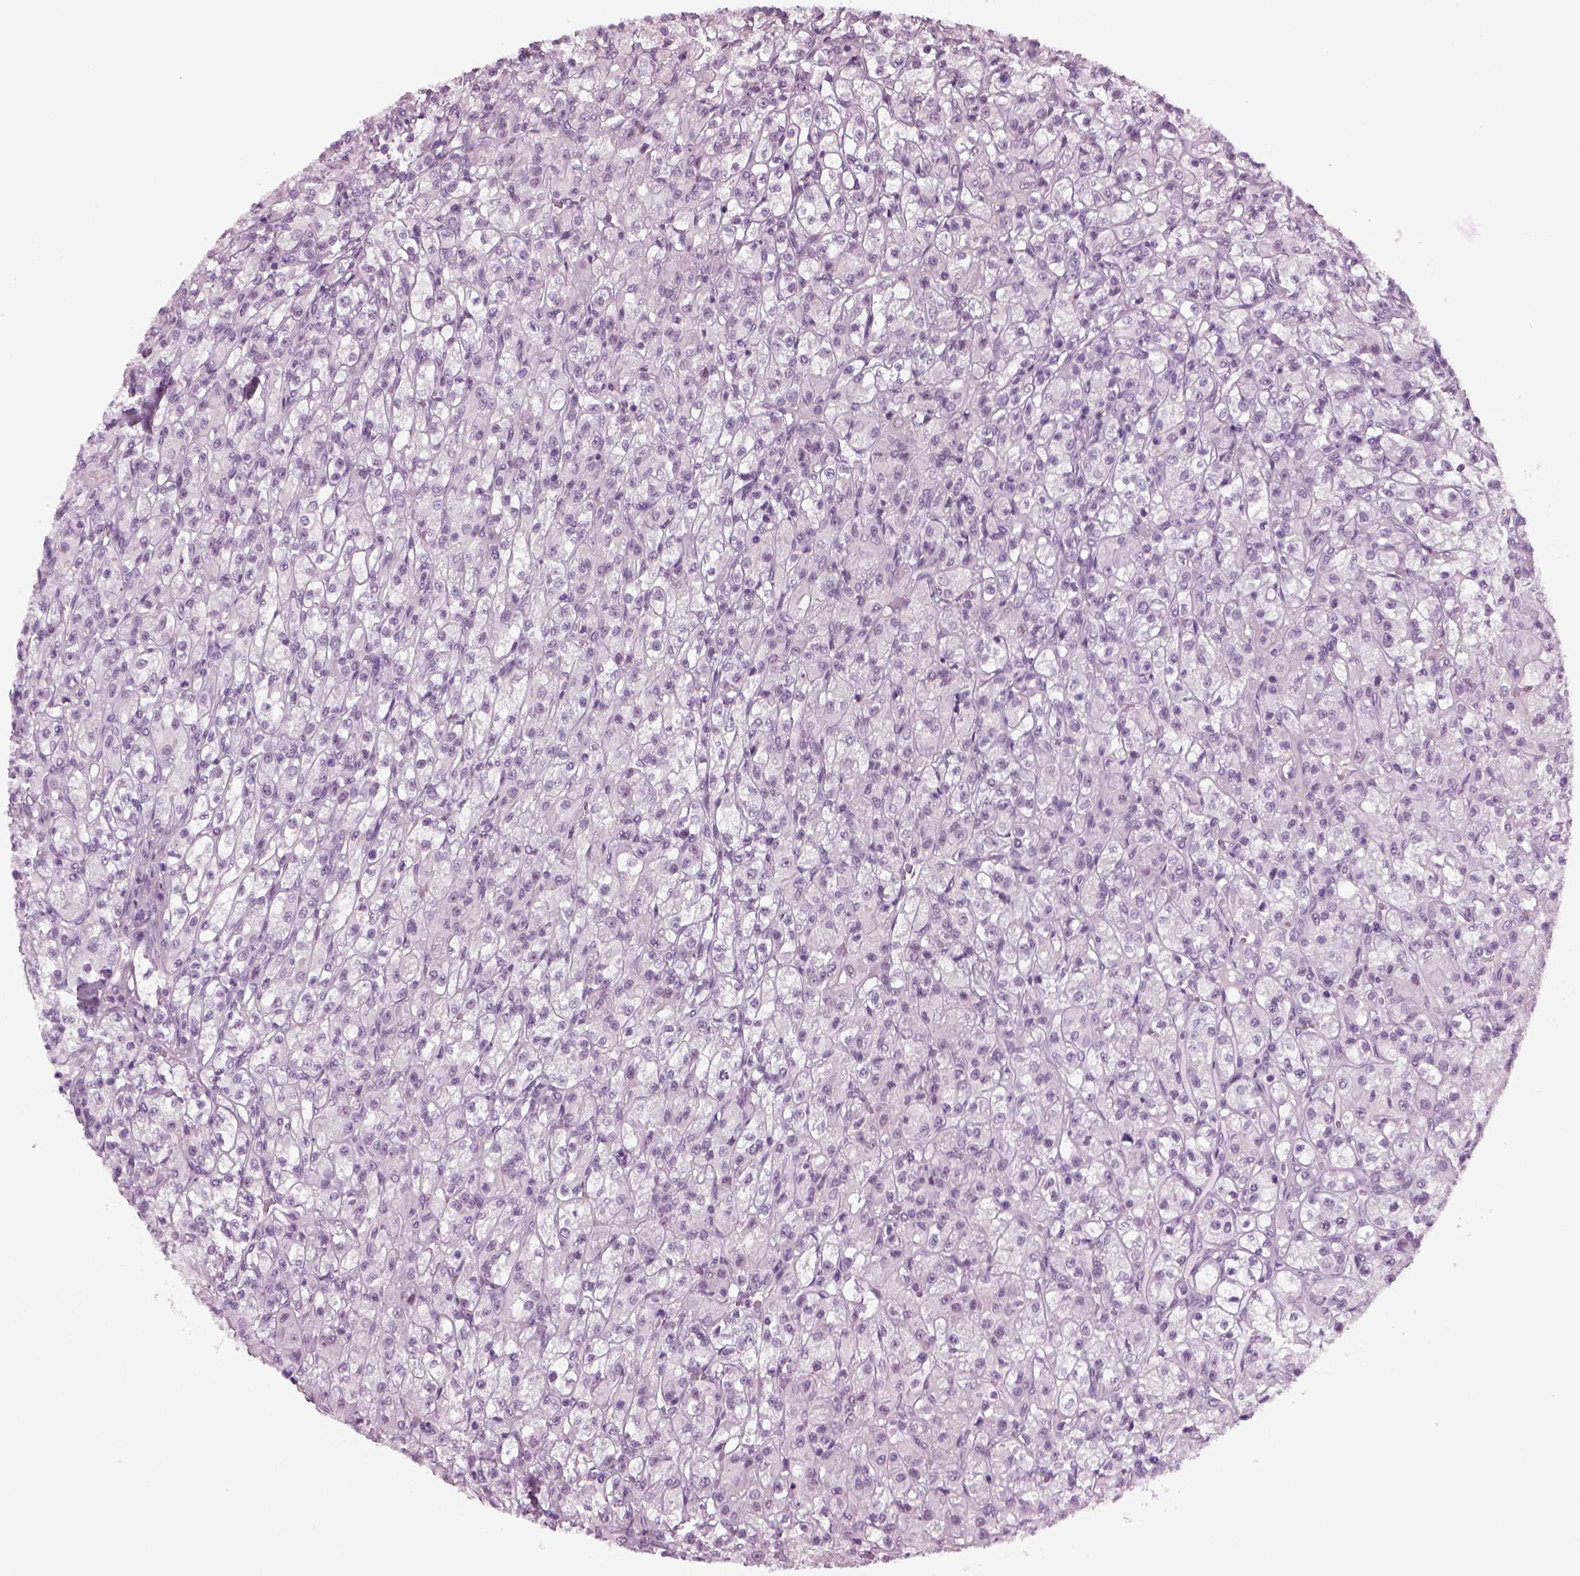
{"staining": {"intensity": "negative", "quantity": "none", "location": "none"}, "tissue": "renal cancer", "cell_type": "Tumor cells", "image_type": "cancer", "snomed": [{"axis": "morphology", "description": "Adenocarcinoma, NOS"}, {"axis": "topography", "description": "Kidney"}], "caption": "Immunohistochemistry (IHC) photomicrograph of human renal adenocarcinoma stained for a protein (brown), which demonstrates no staining in tumor cells.", "gene": "FAM24A", "patient": {"sex": "female", "age": 70}}